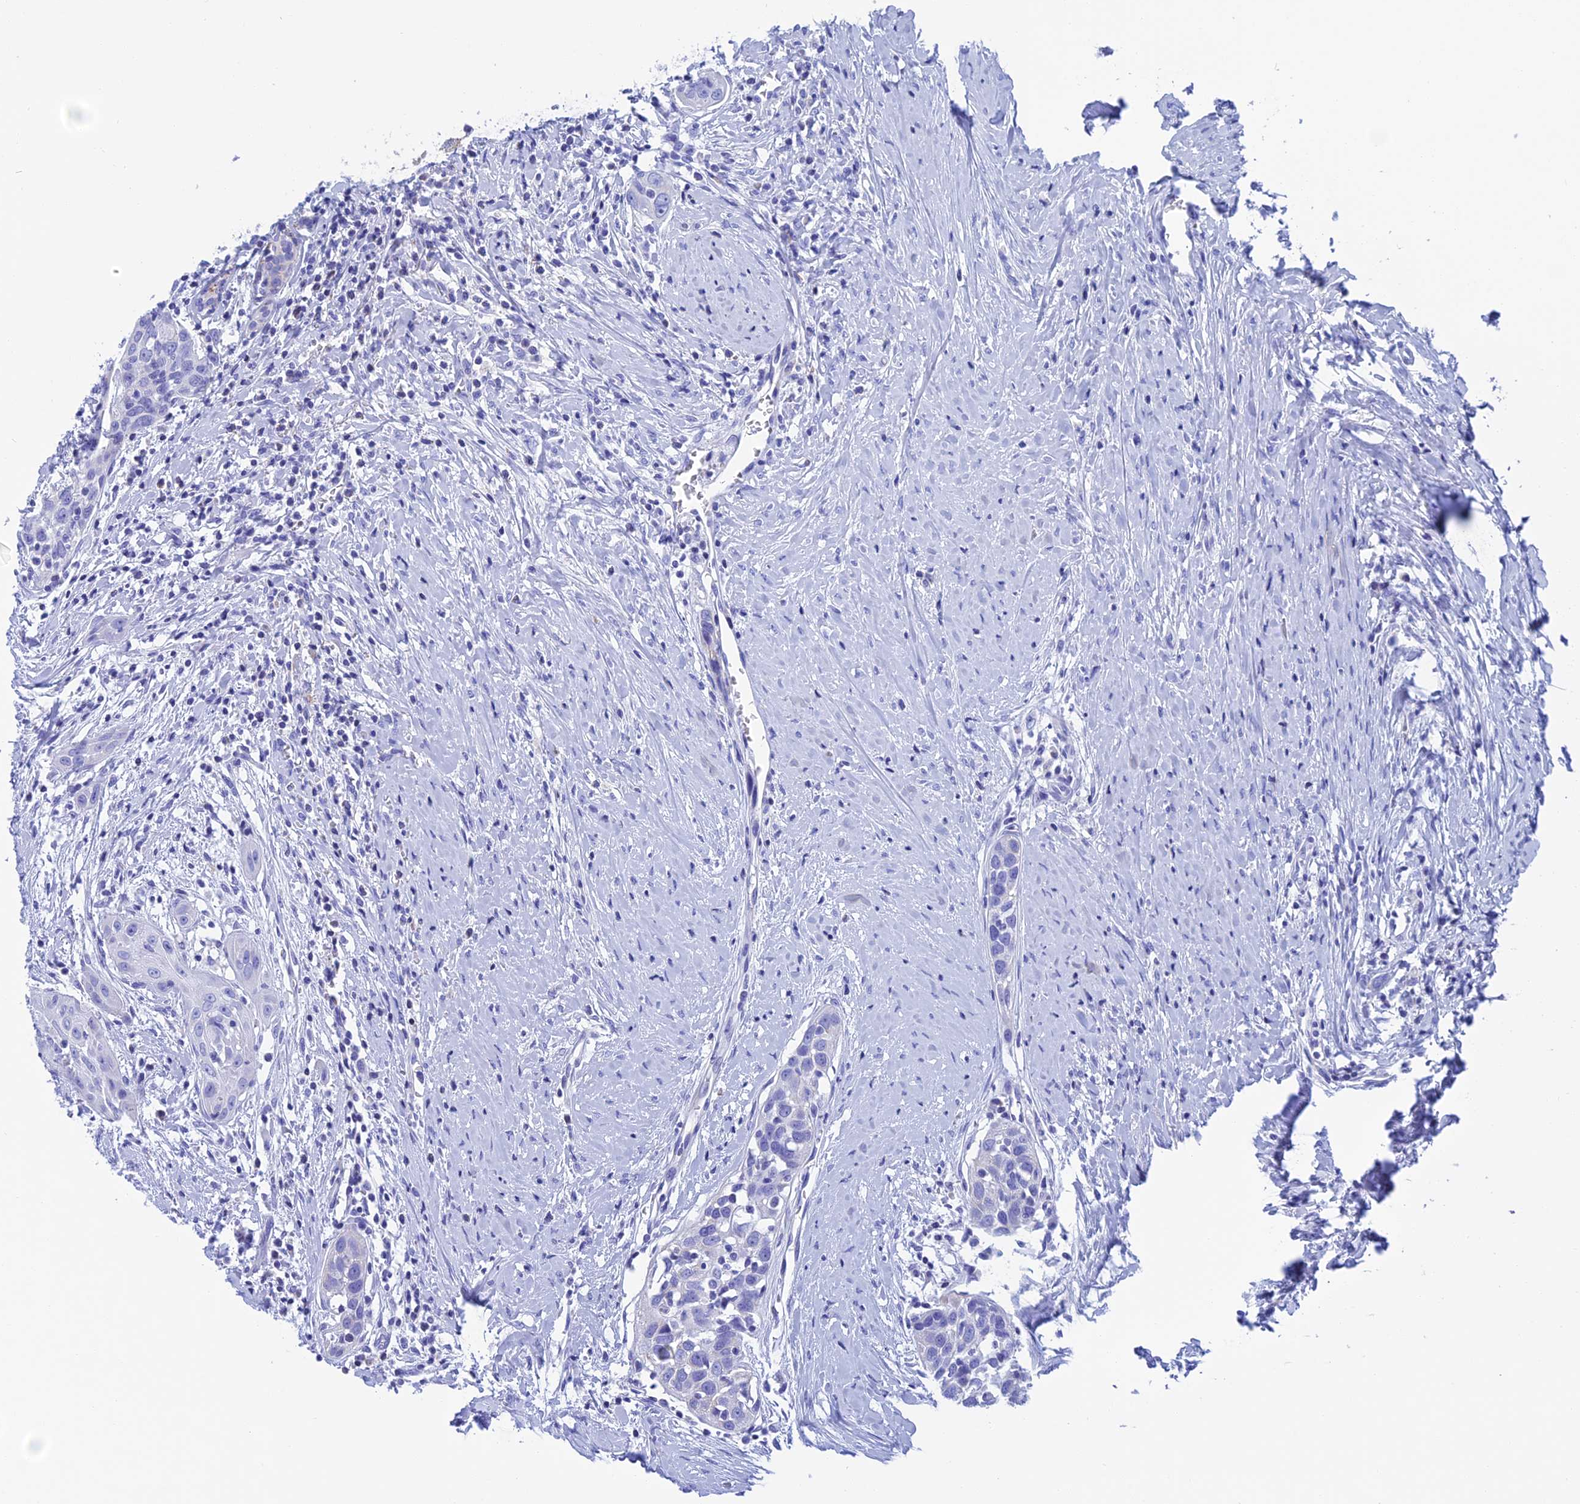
{"staining": {"intensity": "negative", "quantity": "none", "location": "none"}, "tissue": "head and neck cancer", "cell_type": "Tumor cells", "image_type": "cancer", "snomed": [{"axis": "morphology", "description": "Squamous cell carcinoma, NOS"}, {"axis": "topography", "description": "Oral tissue"}, {"axis": "topography", "description": "Head-Neck"}], "caption": "Immunohistochemical staining of head and neck squamous cell carcinoma reveals no significant expression in tumor cells. (DAB immunohistochemistry (IHC), high magnification).", "gene": "NXPE4", "patient": {"sex": "female", "age": 50}}